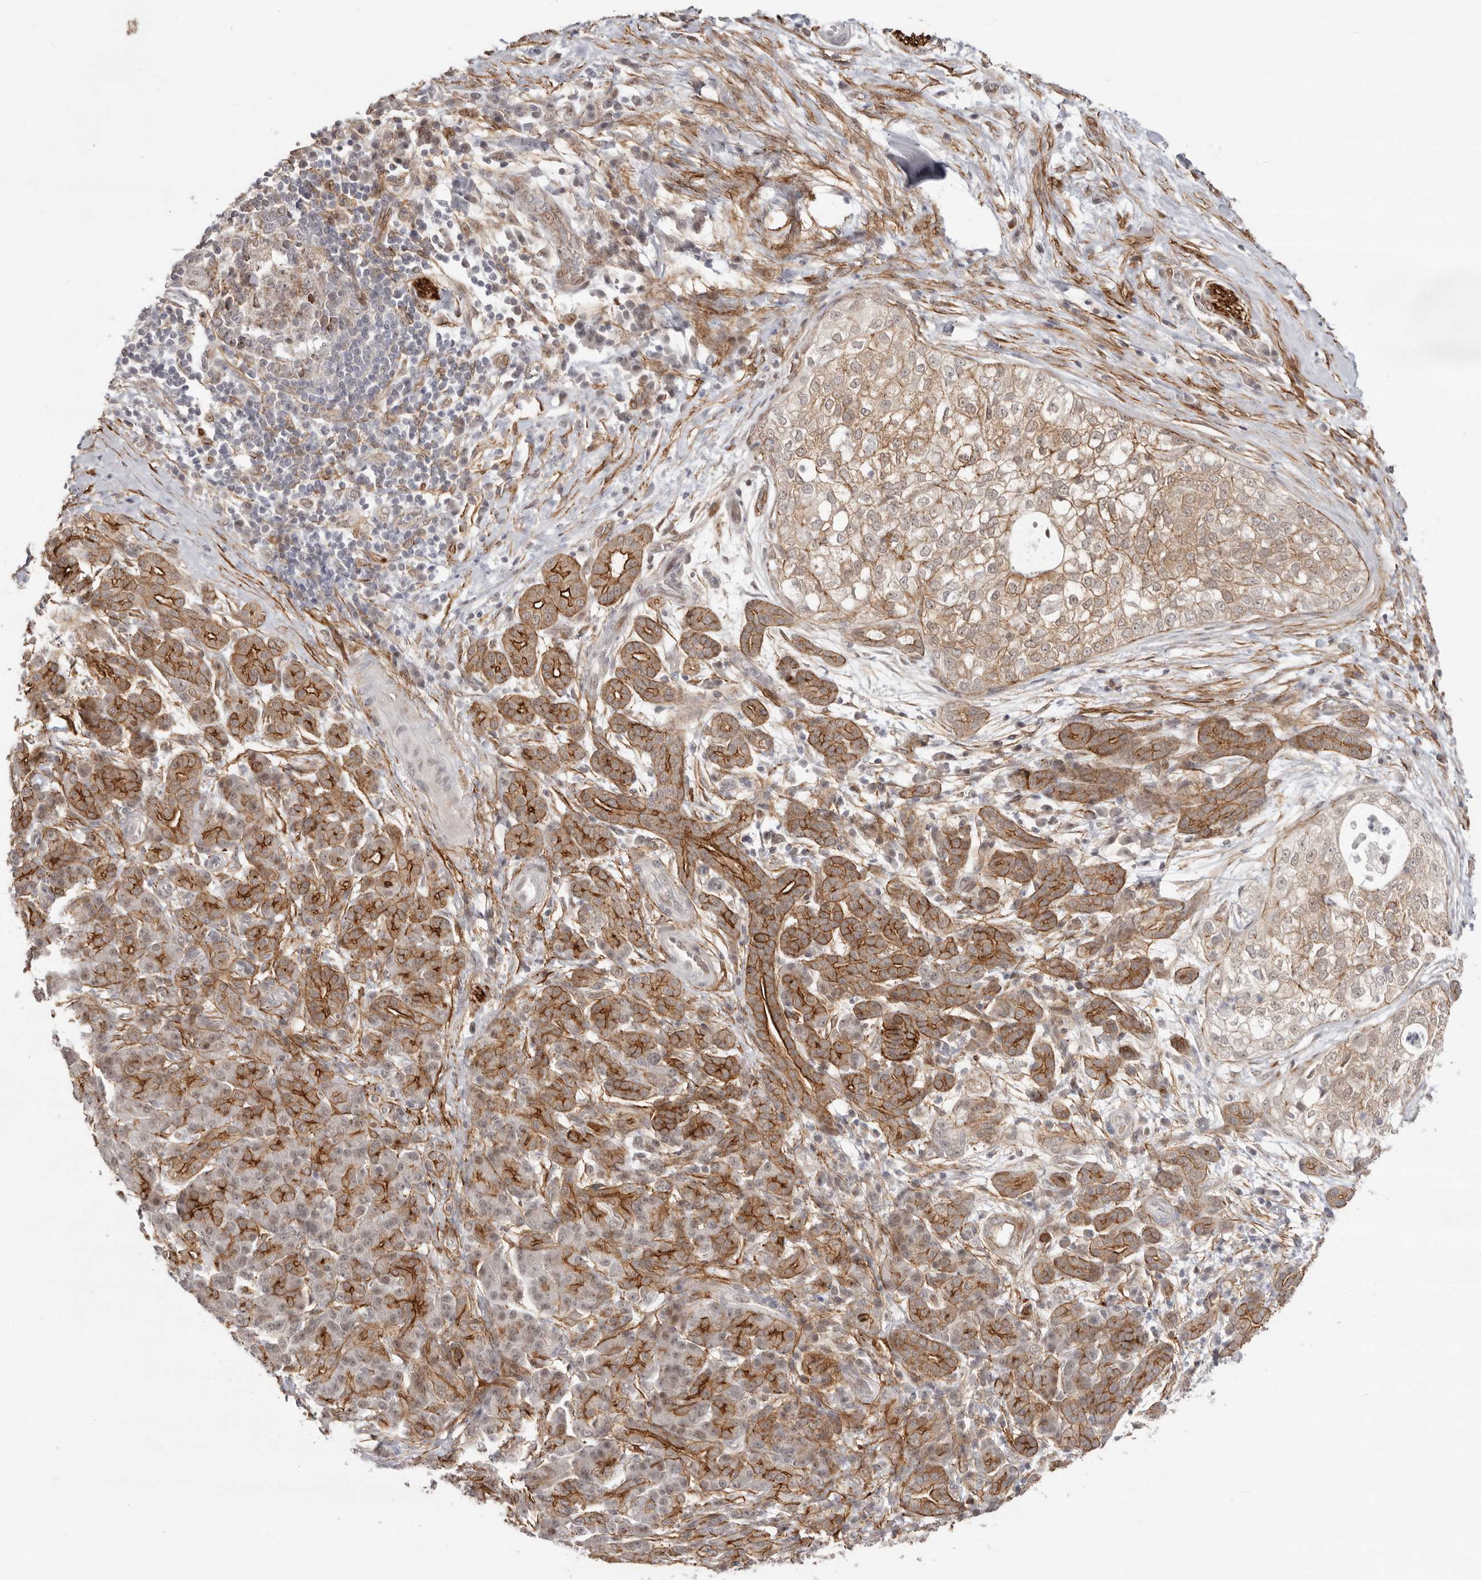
{"staining": {"intensity": "moderate", "quantity": ">75%", "location": "cytoplasmic/membranous"}, "tissue": "pancreatic cancer", "cell_type": "Tumor cells", "image_type": "cancer", "snomed": [{"axis": "morphology", "description": "Adenocarcinoma, NOS"}, {"axis": "topography", "description": "Pancreas"}], "caption": "Pancreatic cancer (adenocarcinoma) stained for a protein (brown) exhibits moderate cytoplasmic/membranous positive expression in about >75% of tumor cells.", "gene": "SZT2", "patient": {"sex": "male", "age": 72}}